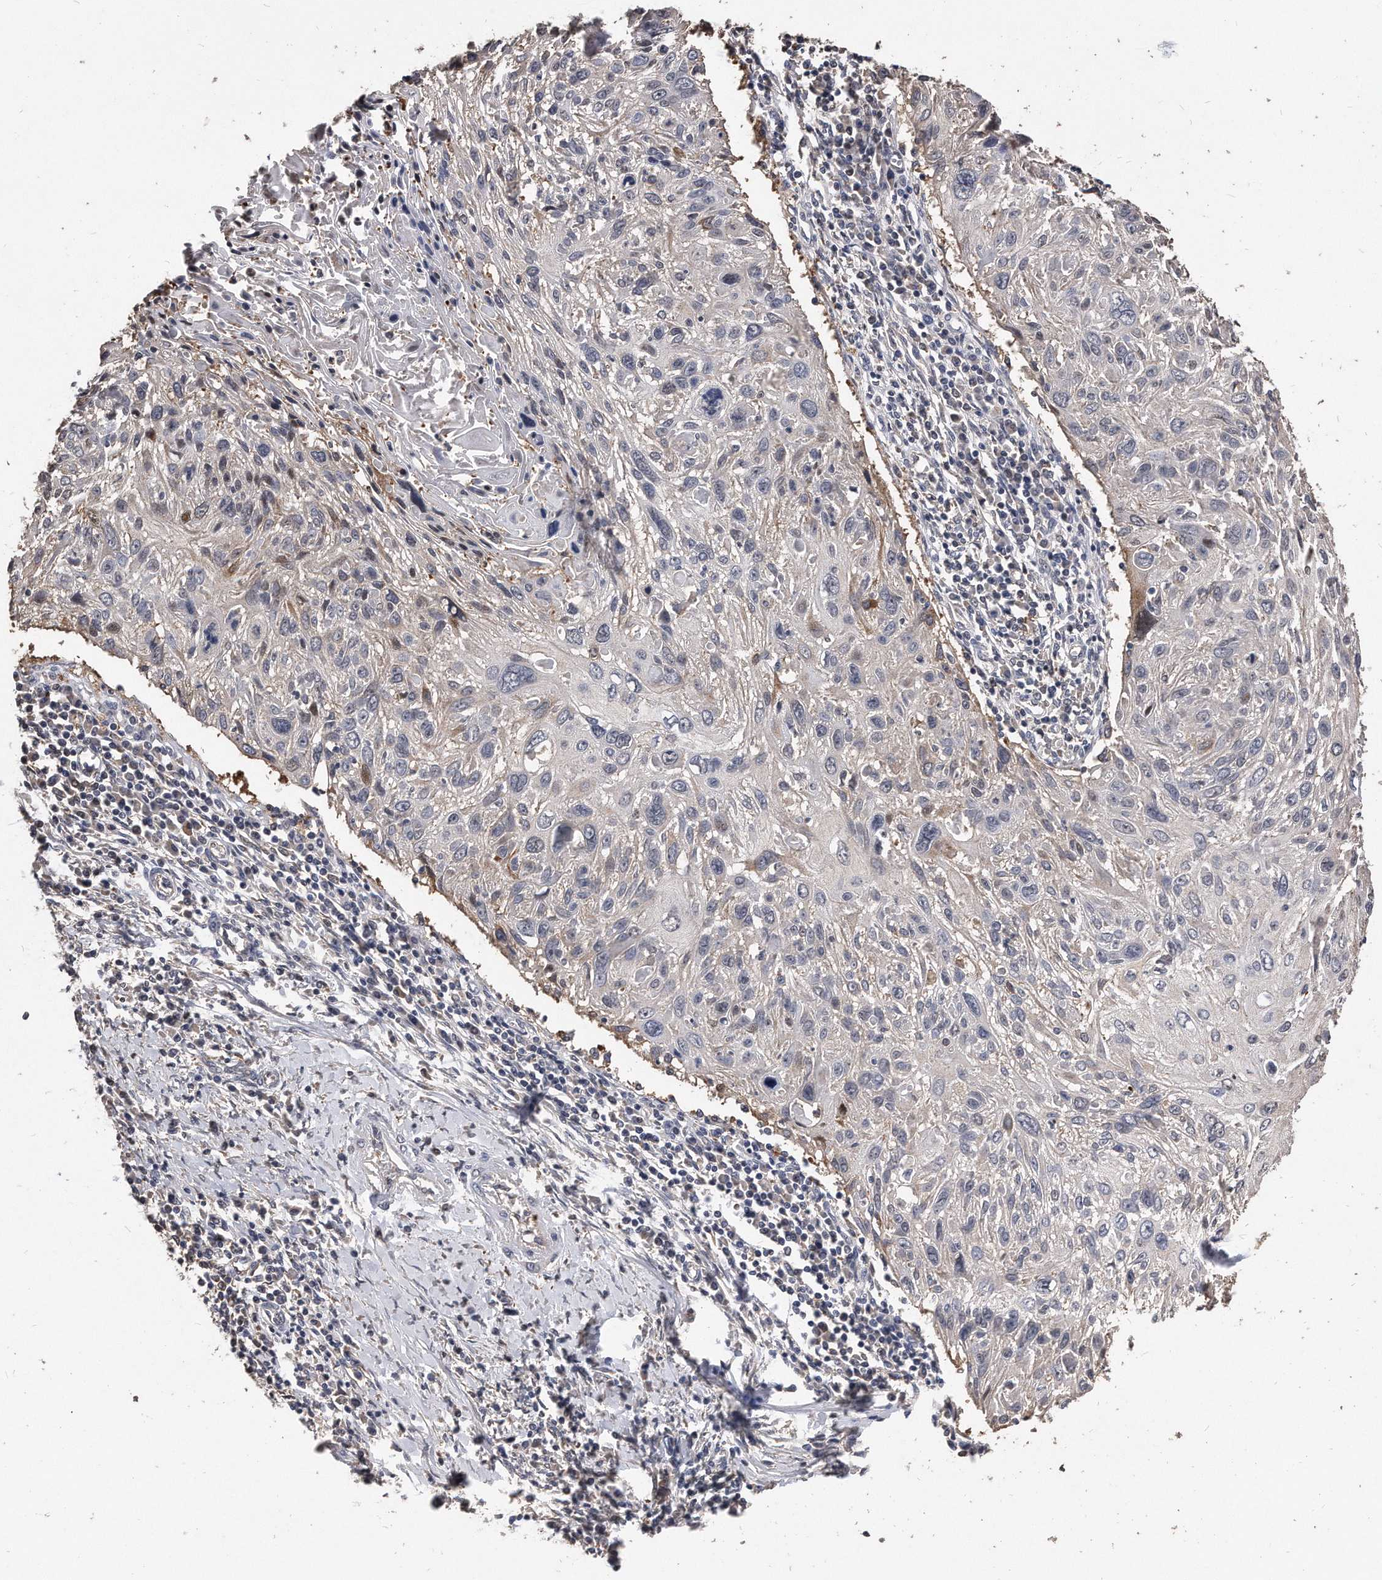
{"staining": {"intensity": "weak", "quantity": "<25%", "location": "cytoplasmic/membranous"}, "tissue": "cervical cancer", "cell_type": "Tumor cells", "image_type": "cancer", "snomed": [{"axis": "morphology", "description": "Squamous cell carcinoma, NOS"}, {"axis": "topography", "description": "Cervix"}], "caption": "Protein analysis of cervical cancer displays no significant positivity in tumor cells.", "gene": "IL20RA", "patient": {"sex": "female", "age": 51}}